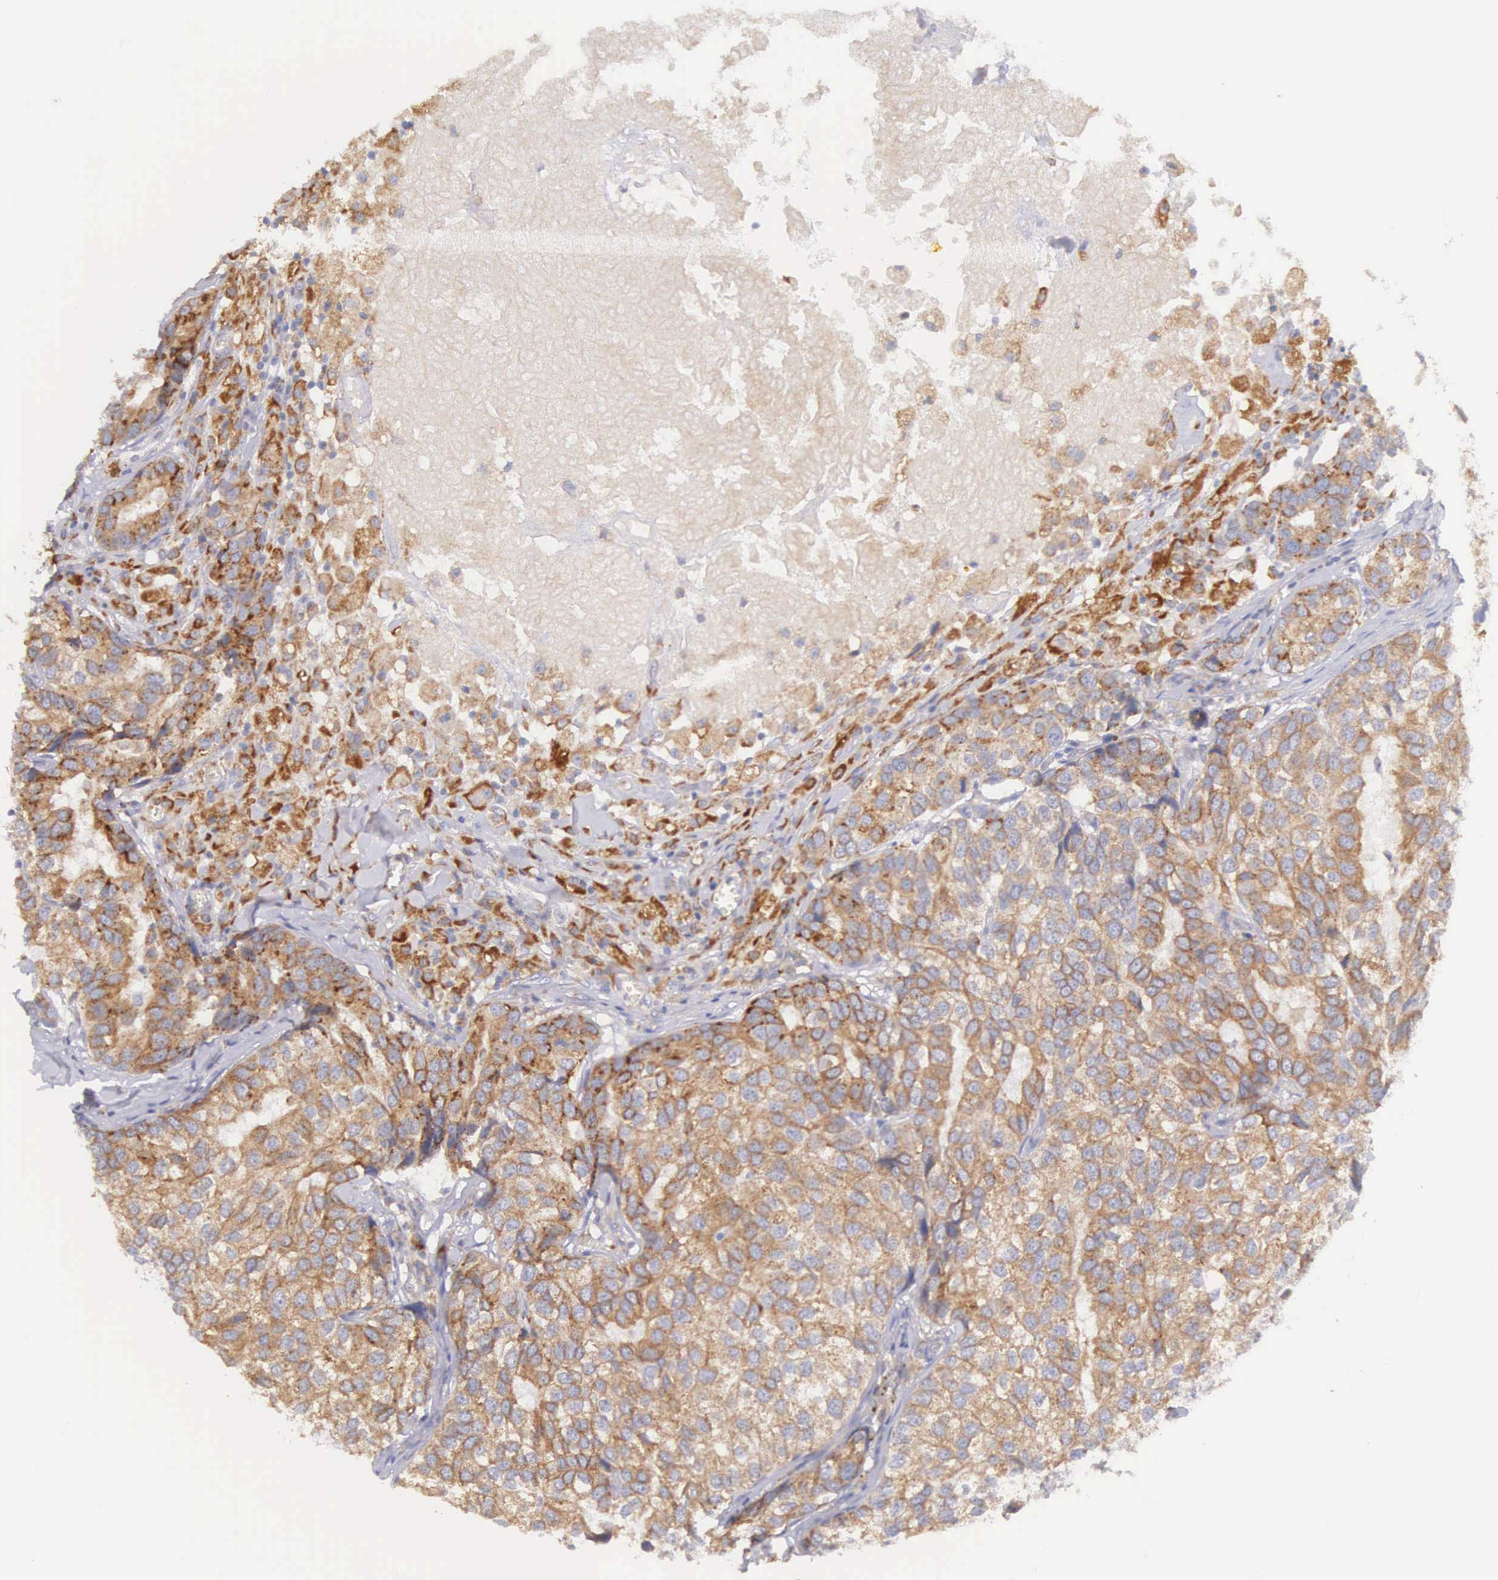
{"staining": {"intensity": "weak", "quantity": ">75%", "location": "cytoplasmic/membranous"}, "tissue": "breast cancer", "cell_type": "Tumor cells", "image_type": "cancer", "snomed": [{"axis": "morphology", "description": "Duct carcinoma"}, {"axis": "topography", "description": "Breast"}], "caption": "Immunohistochemical staining of human invasive ductal carcinoma (breast) displays low levels of weak cytoplasmic/membranous expression in approximately >75% of tumor cells.", "gene": "NSDHL", "patient": {"sex": "female", "age": 68}}